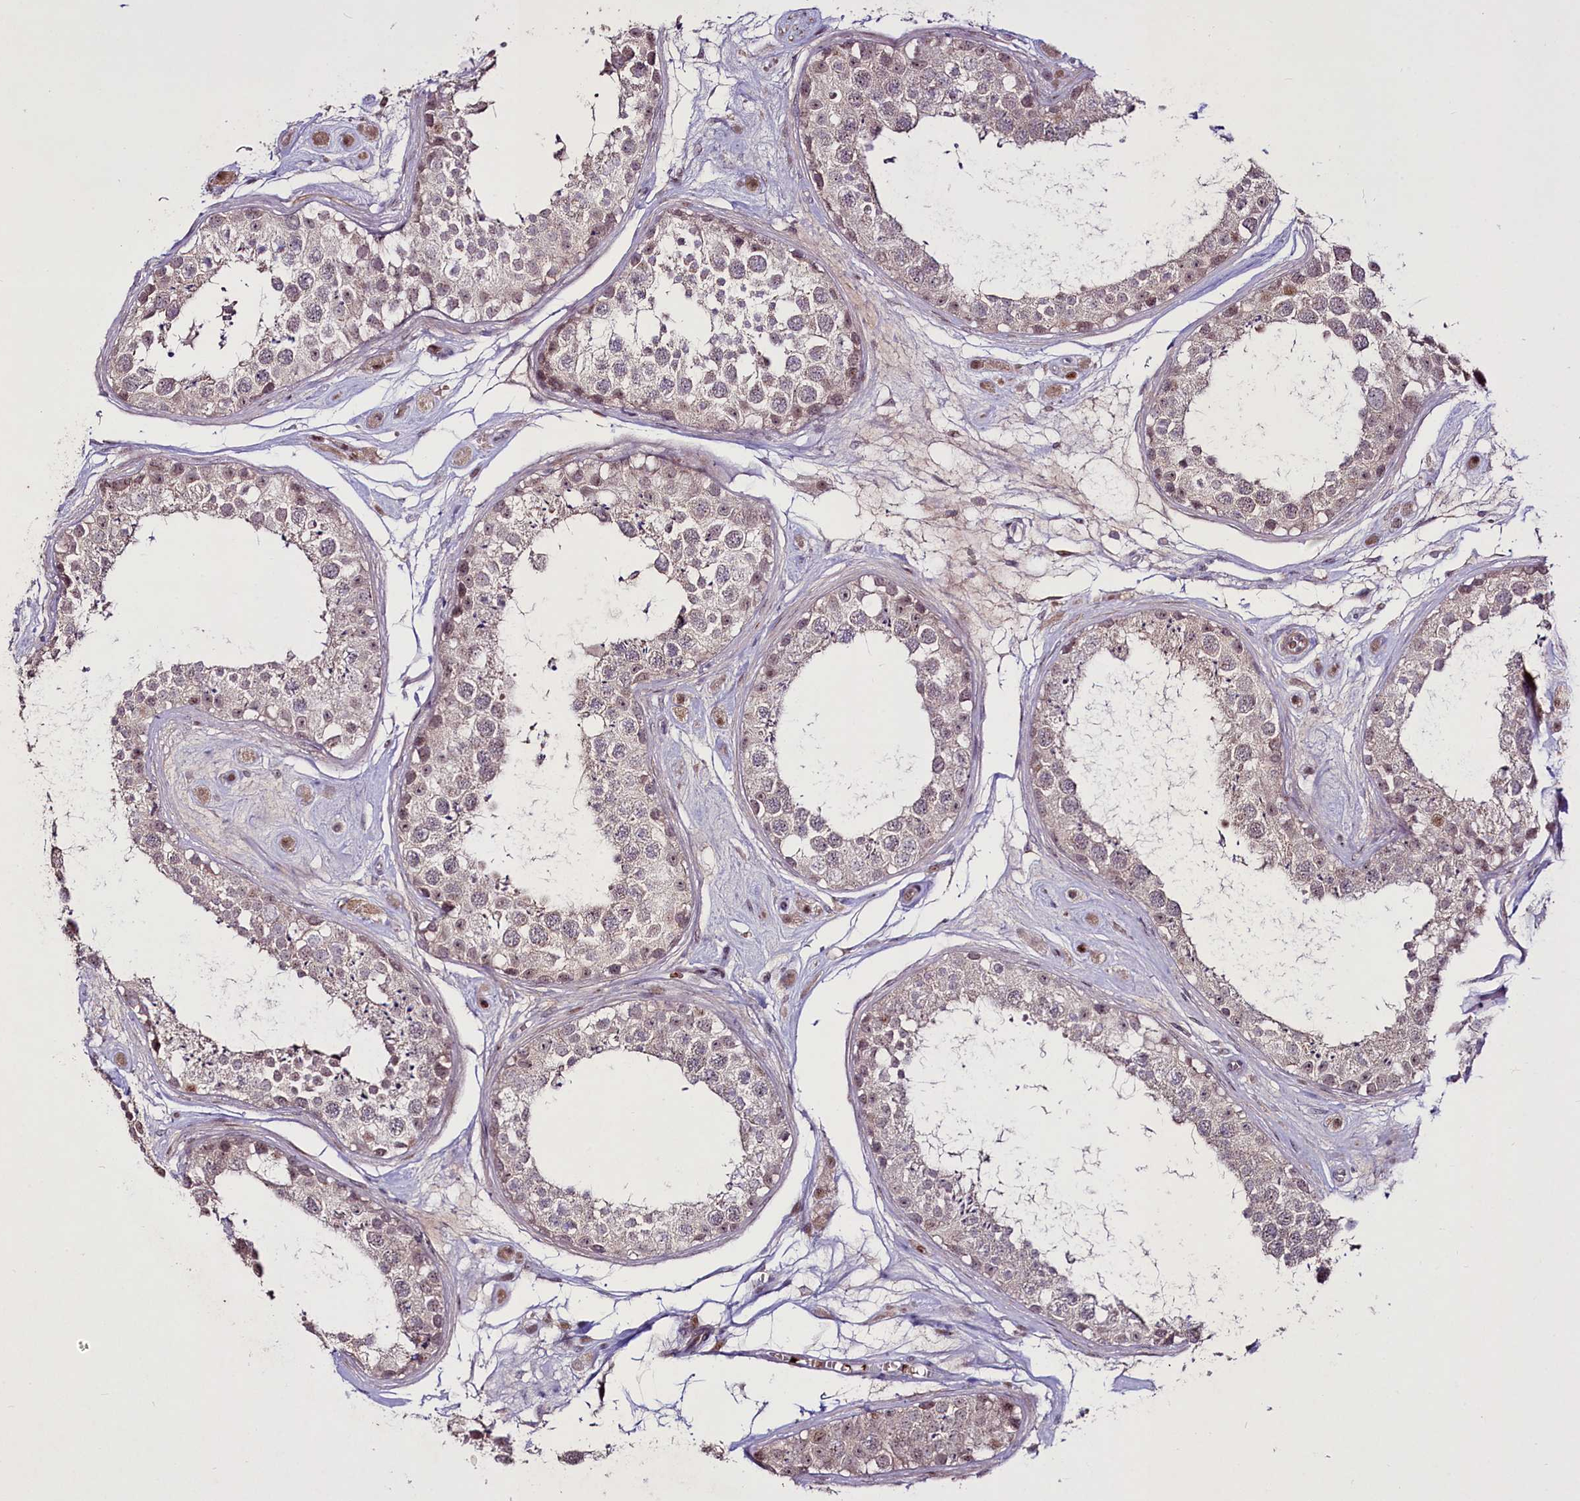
{"staining": {"intensity": "moderate", "quantity": "25%-75%", "location": "cytoplasmic/membranous,nuclear"}, "tissue": "testis", "cell_type": "Cells in seminiferous ducts", "image_type": "normal", "snomed": [{"axis": "morphology", "description": "Normal tissue, NOS"}, {"axis": "topography", "description": "Testis"}], "caption": "A histopathology image of testis stained for a protein exhibits moderate cytoplasmic/membranous,nuclear brown staining in cells in seminiferous ducts. Immunohistochemistry stains the protein in brown and the nuclei are stained blue.", "gene": "SUSD3", "patient": {"sex": "male", "age": 25}}